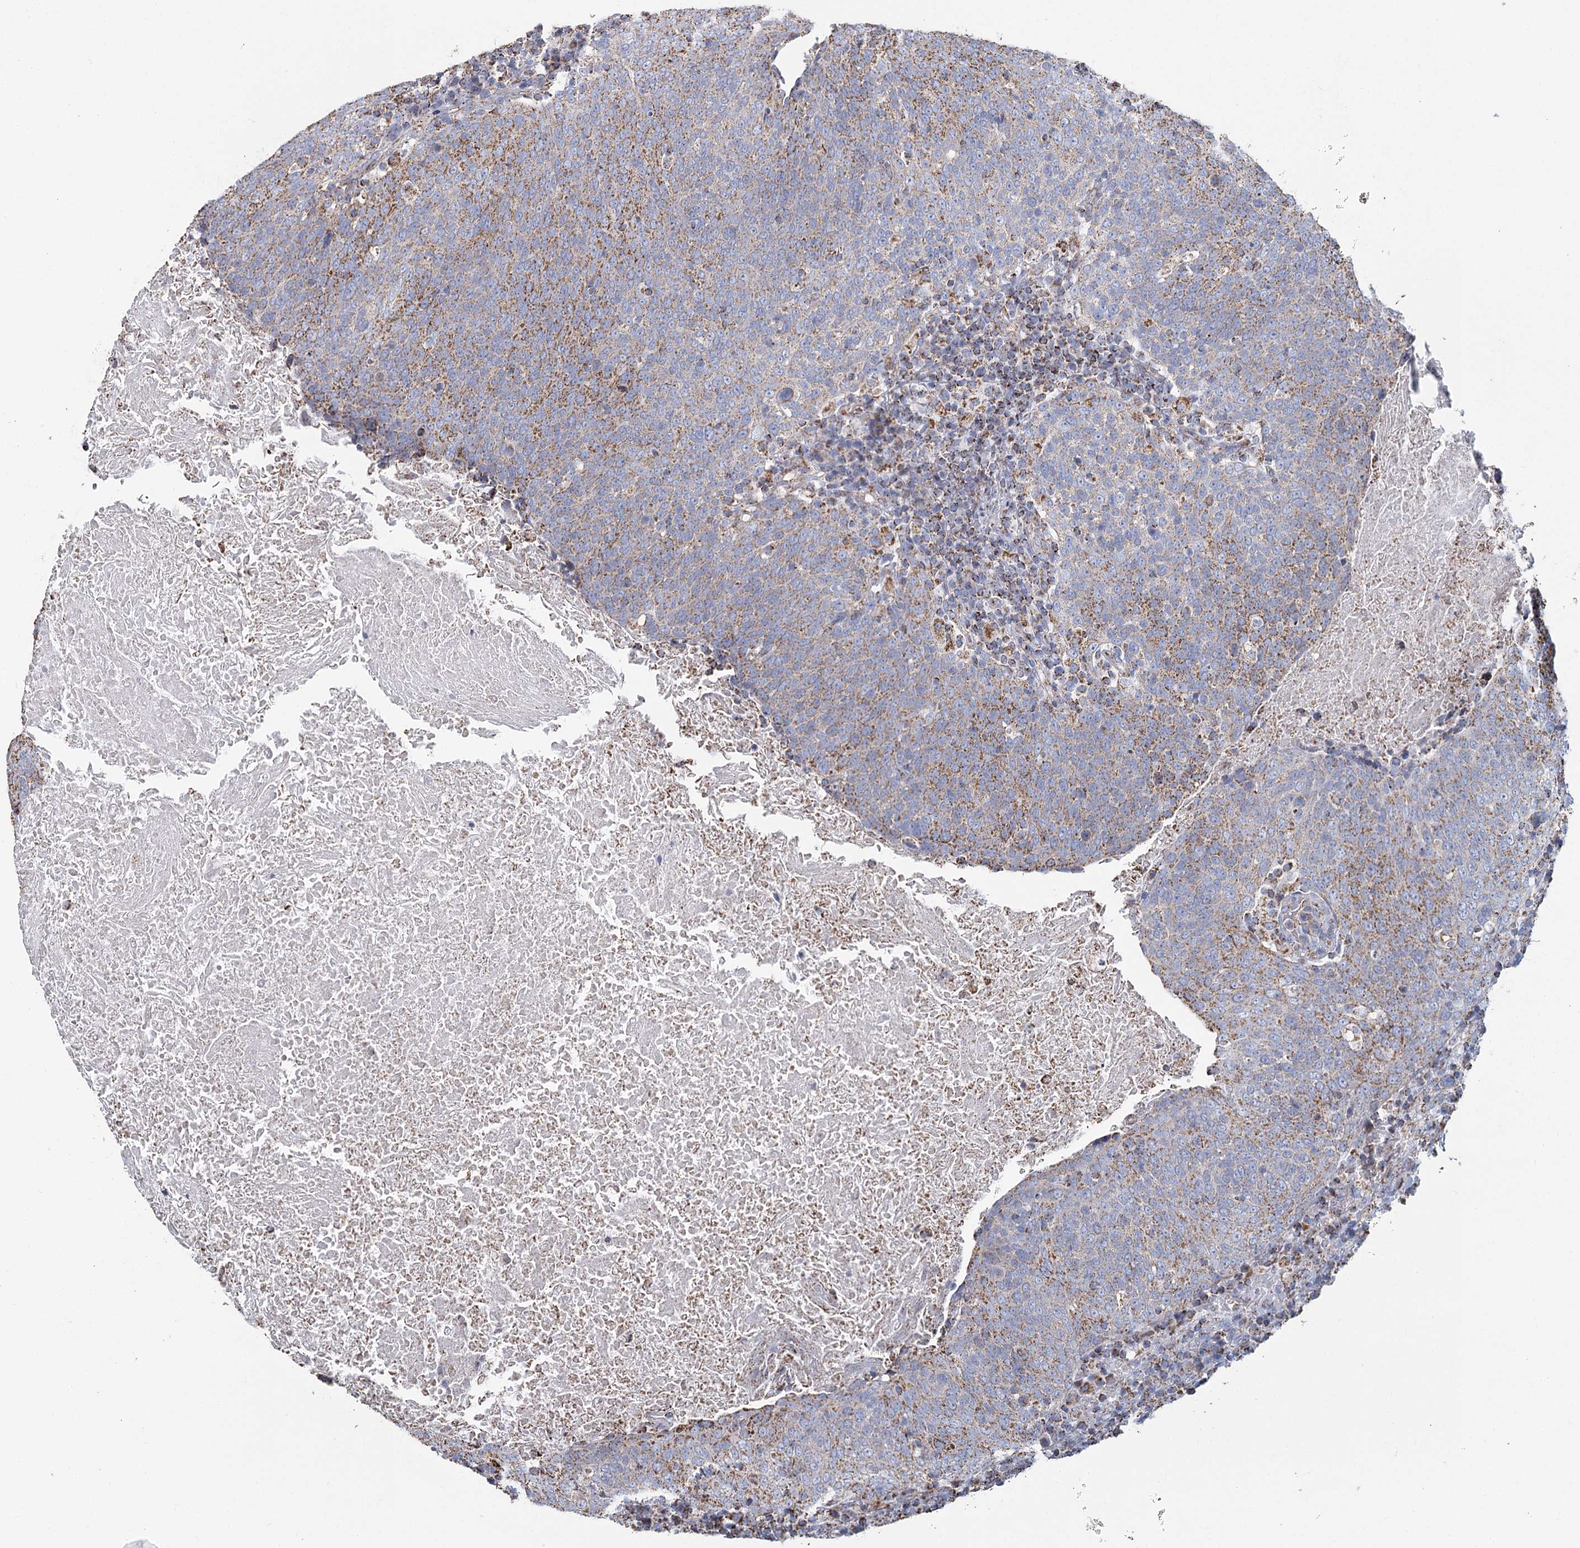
{"staining": {"intensity": "moderate", "quantity": "25%-75%", "location": "cytoplasmic/membranous"}, "tissue": "head and neck cancer", "cell_type": "Tumor cells", "image_type": "cancer", "snomed": [{"axis": "morphology", "description": "Squamous cell carcinoma, NOS"}, {"axis": "morphology", "description": "Squamous cell carcinoma, metastatic, NOS"}, {"axis": "topography", "description": "Lymph node"}, {"axis": "topography", "description": "Head-Neck"}], "caption": "Immunohistochemistry (IHC) histopathology image of neoplastic tissue: head and neck metastatic squamous cell carcinoma stained using immunohistochemistry (IHC) demonstrates medium levels of moderate protein expression localized specifically in the cytoplasmic/membranous of tumor cells, appearing as a cytoplasmic/membranous brown color.", "gene": "MRPL44", "patient": {"sex": "male", "age": 62}}